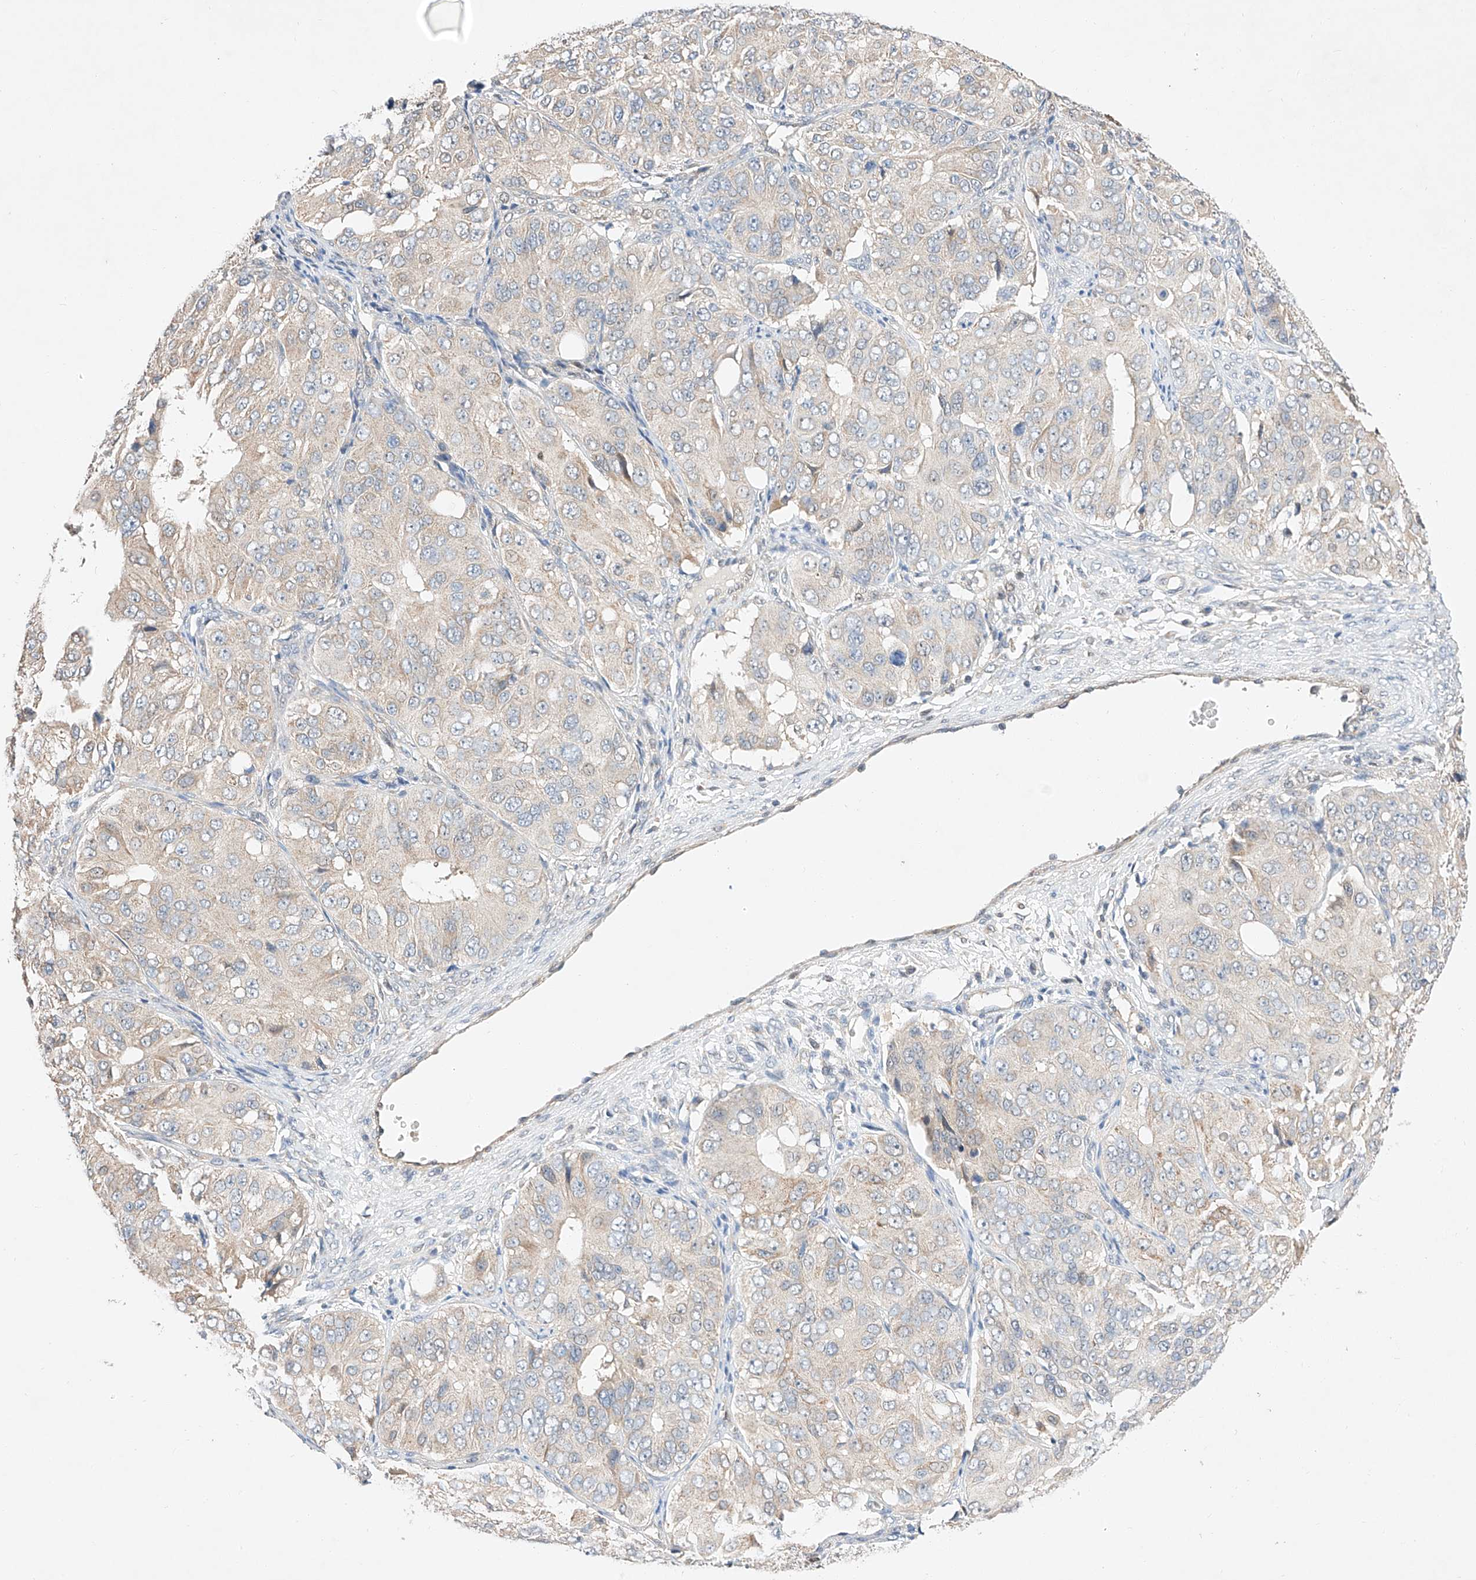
{"staining": {"intensity": "negative", "quantity": "none", "location": "none"}, "tissue": "ovarian cancer", "cell_type": "Tumor cells", "image_type": "cancer", "snomed": [{"axis": "morphology", "description": "Carcinoma, endometroid"}, {"axis": "topography", "description": "Ovary"}], "caption": "Histopathology image shows no significant protein expression in tumor cells of ovarian endometroid carcinoma. Brightfield microscopy of IHC stained with DAB (brown) and hematoxylin (blue), captured at high magnification.", "gene": "C6orf118", "patient": {"sex": "female", "age": 51}}